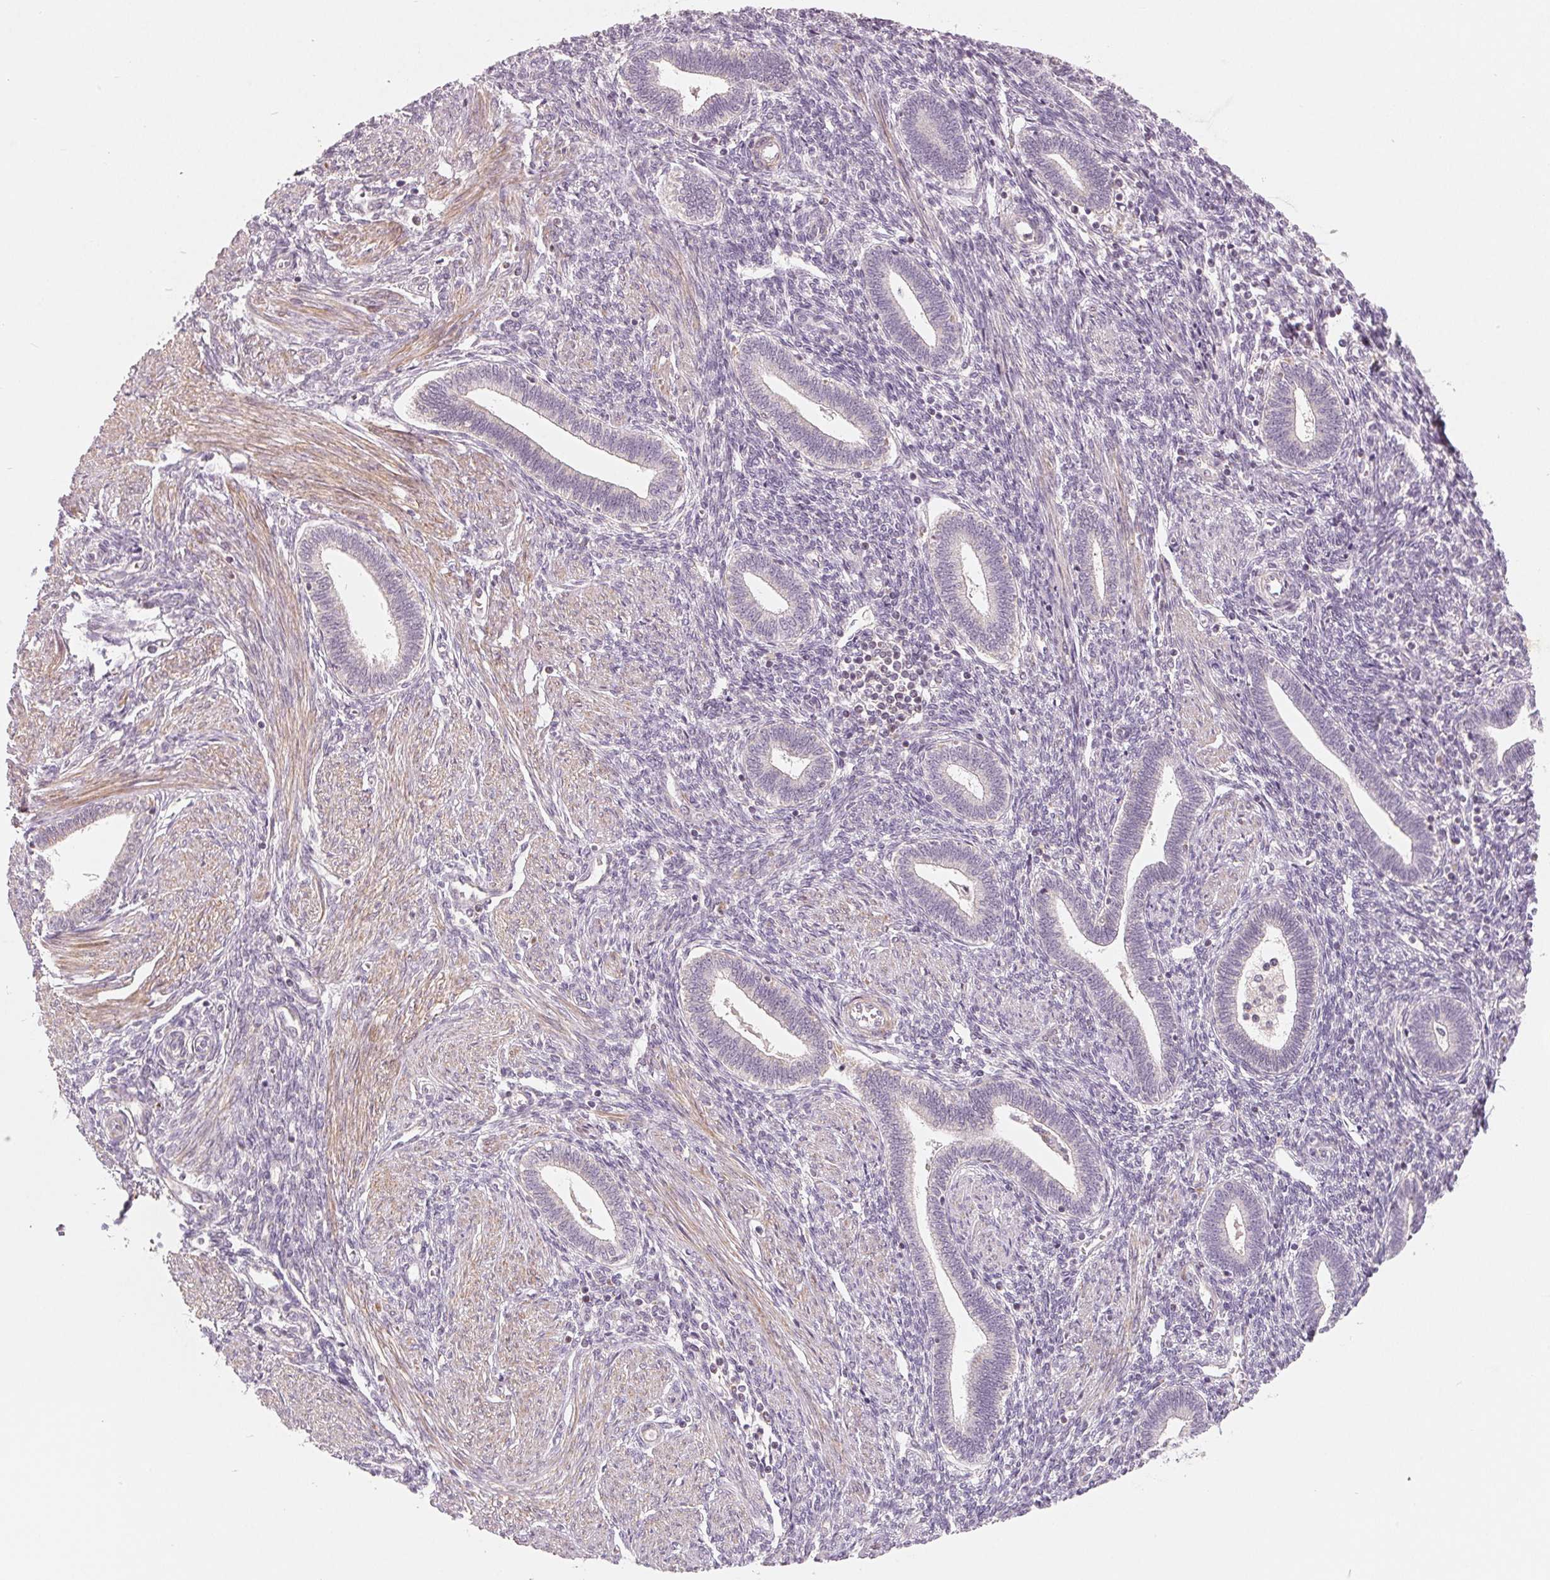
{"staining": {"intensity": "negative", "quantity": "none", "location": "none"}, "tissue": "endometrium", "cell_type": "Cells in endometrial stroma", "image_type": "normal", "snomed": [{"axis": "morphology", "description": "Normal tissue, NOS"}, {"axis": "topography", "description": "Endometrium"}], "caption": "This histopathology image is of normal endometrium stained with immunohistochemistry to label a protein in brown with the nuclei are counter-stained blue. There is no positivity in cells in endometrial stroma.", "gene": "GHITM", "patient": {"sex": "female", "age": 42}}